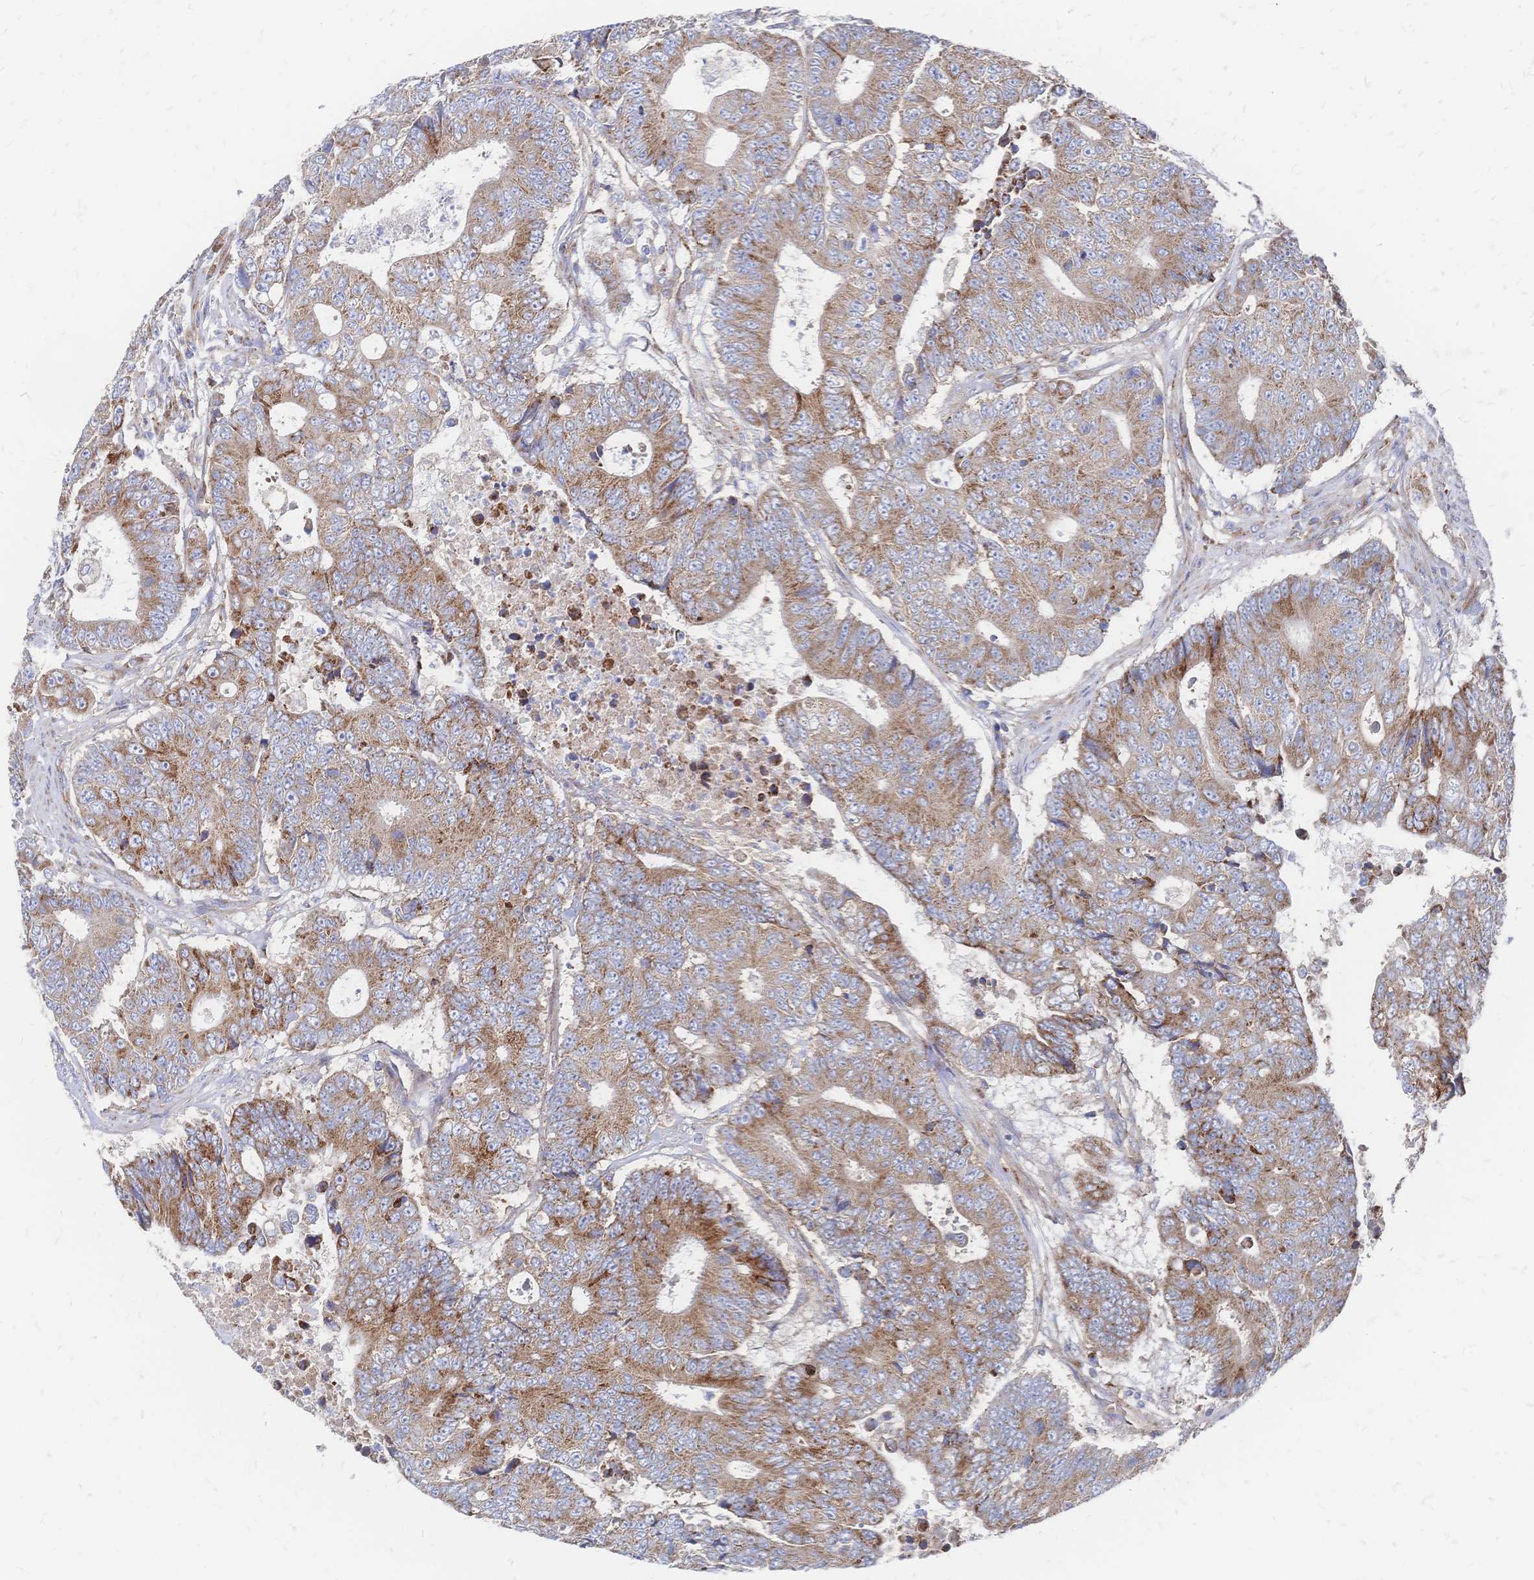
{"staining": {"intensity": "moderate", "quantity": ">75%", "location": "cytoplasmic/membranous"}, "tissue": "colorectal cancer", "cell_type": "Tumor cells", "image_type": "cancer", "snomed": [{"axis": "morphology", "description": "Adenocarcinoma, NOS"}, {"axis": "topography", "description": "Colon"}], "caption": "Protein expression analysis of human colorectal cancer reveals moderate cytoplasmic/membranous positivity in approximately >75% of tumor cells.", "gene": "SORBS1", "patient": {"sex": "female", "age": 48}}